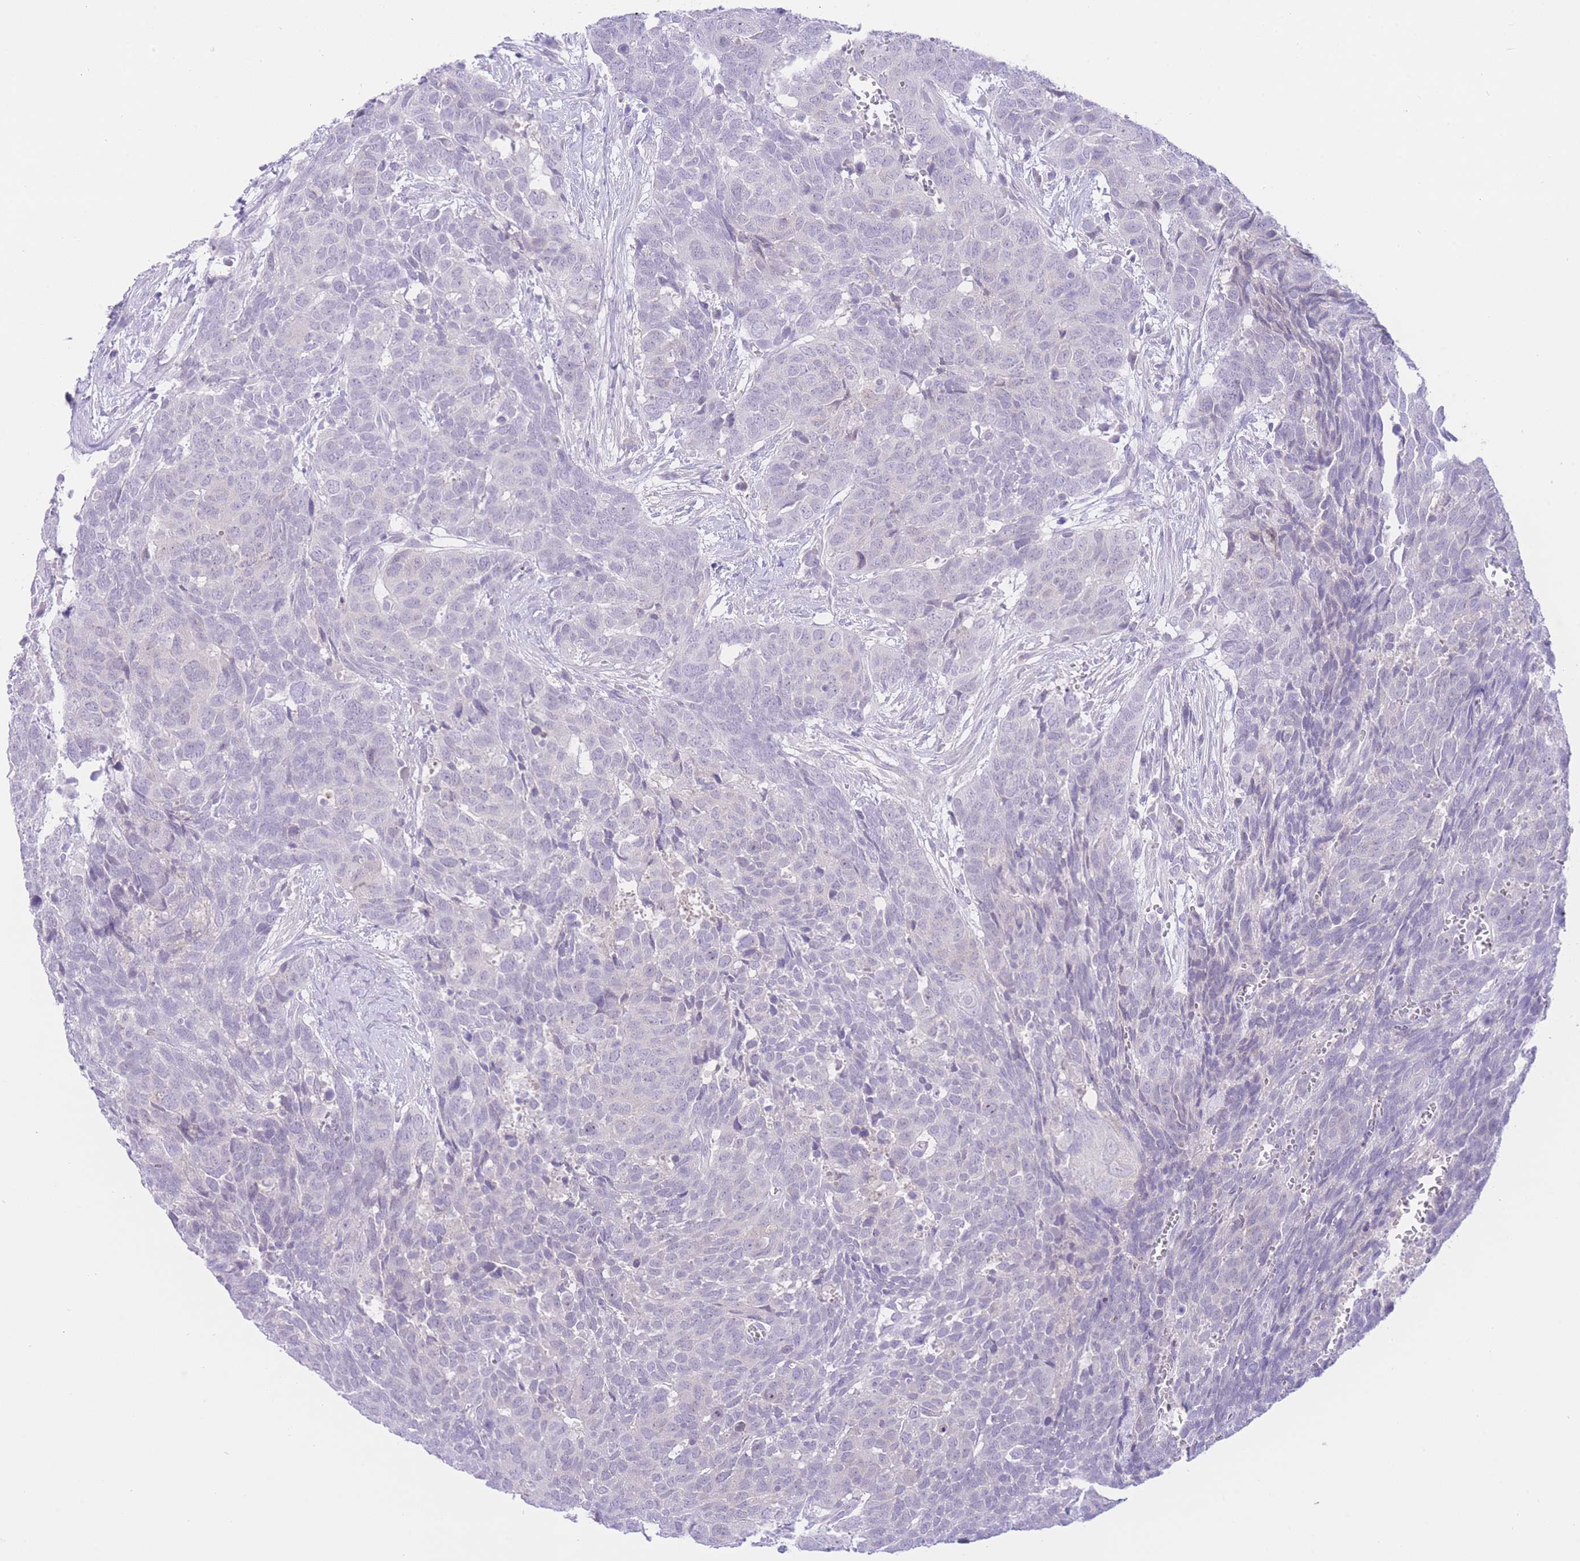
{"staining": {"intensity": "negative", "quantity": "none", "location": "none"}, "tissue": "head and neck cancer", "cell_type": "Tumor cells", "image_type": "cancer", "snomed": [{"axis": "morphology", "description": "Squamous cell carcinoma, NOS"}, {"axis": "topography", "description": "Head-Neck"}], "caption": "The photomicrograph displays no significant staining in tumor cells of head and neck cancer.", "gene": "ZNF212", "patient": {"sex": "male", "age": 66}}